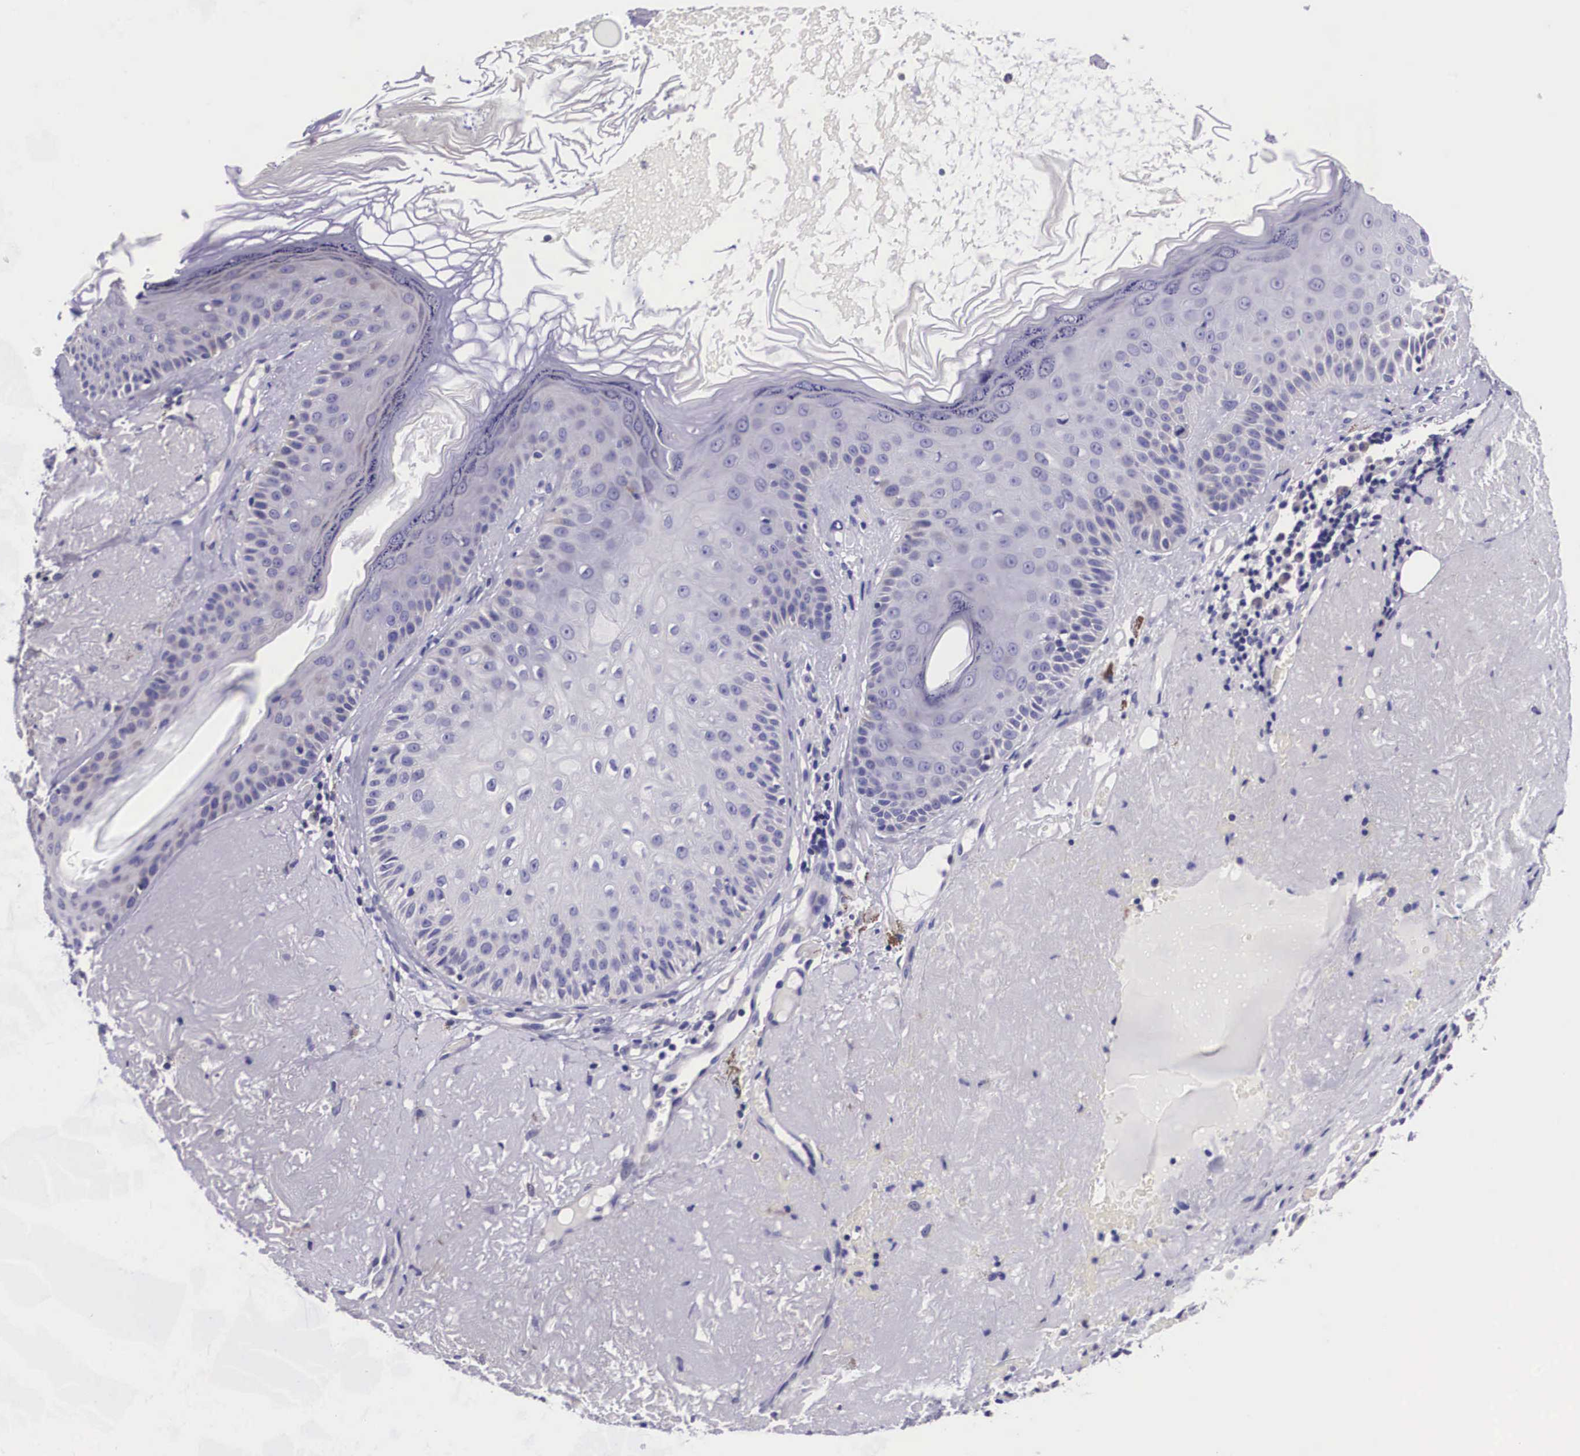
{"staining": {"intensity": "negative", "quantity": "none", "location": "none"}, "tissue": "skin cancer", "cell_type": "Tumor cells", "image_type": "cancer", "snomed": [{"axis": "morphology", "description": "Squamous cell carcinoma, NOS"}, {"axis": "topography", "description": "Skin"}], "caption": "Tumor cells are negative for brown protein staining in skin squamous cell carcinoma. The staining is performed using DAB (3,3'-diaminobenzidine) brown chromogen with nuclei counter-stained in using hematoxylin.", "gene": "ARG2", "patient": {"sex": "female", "age": 89}}